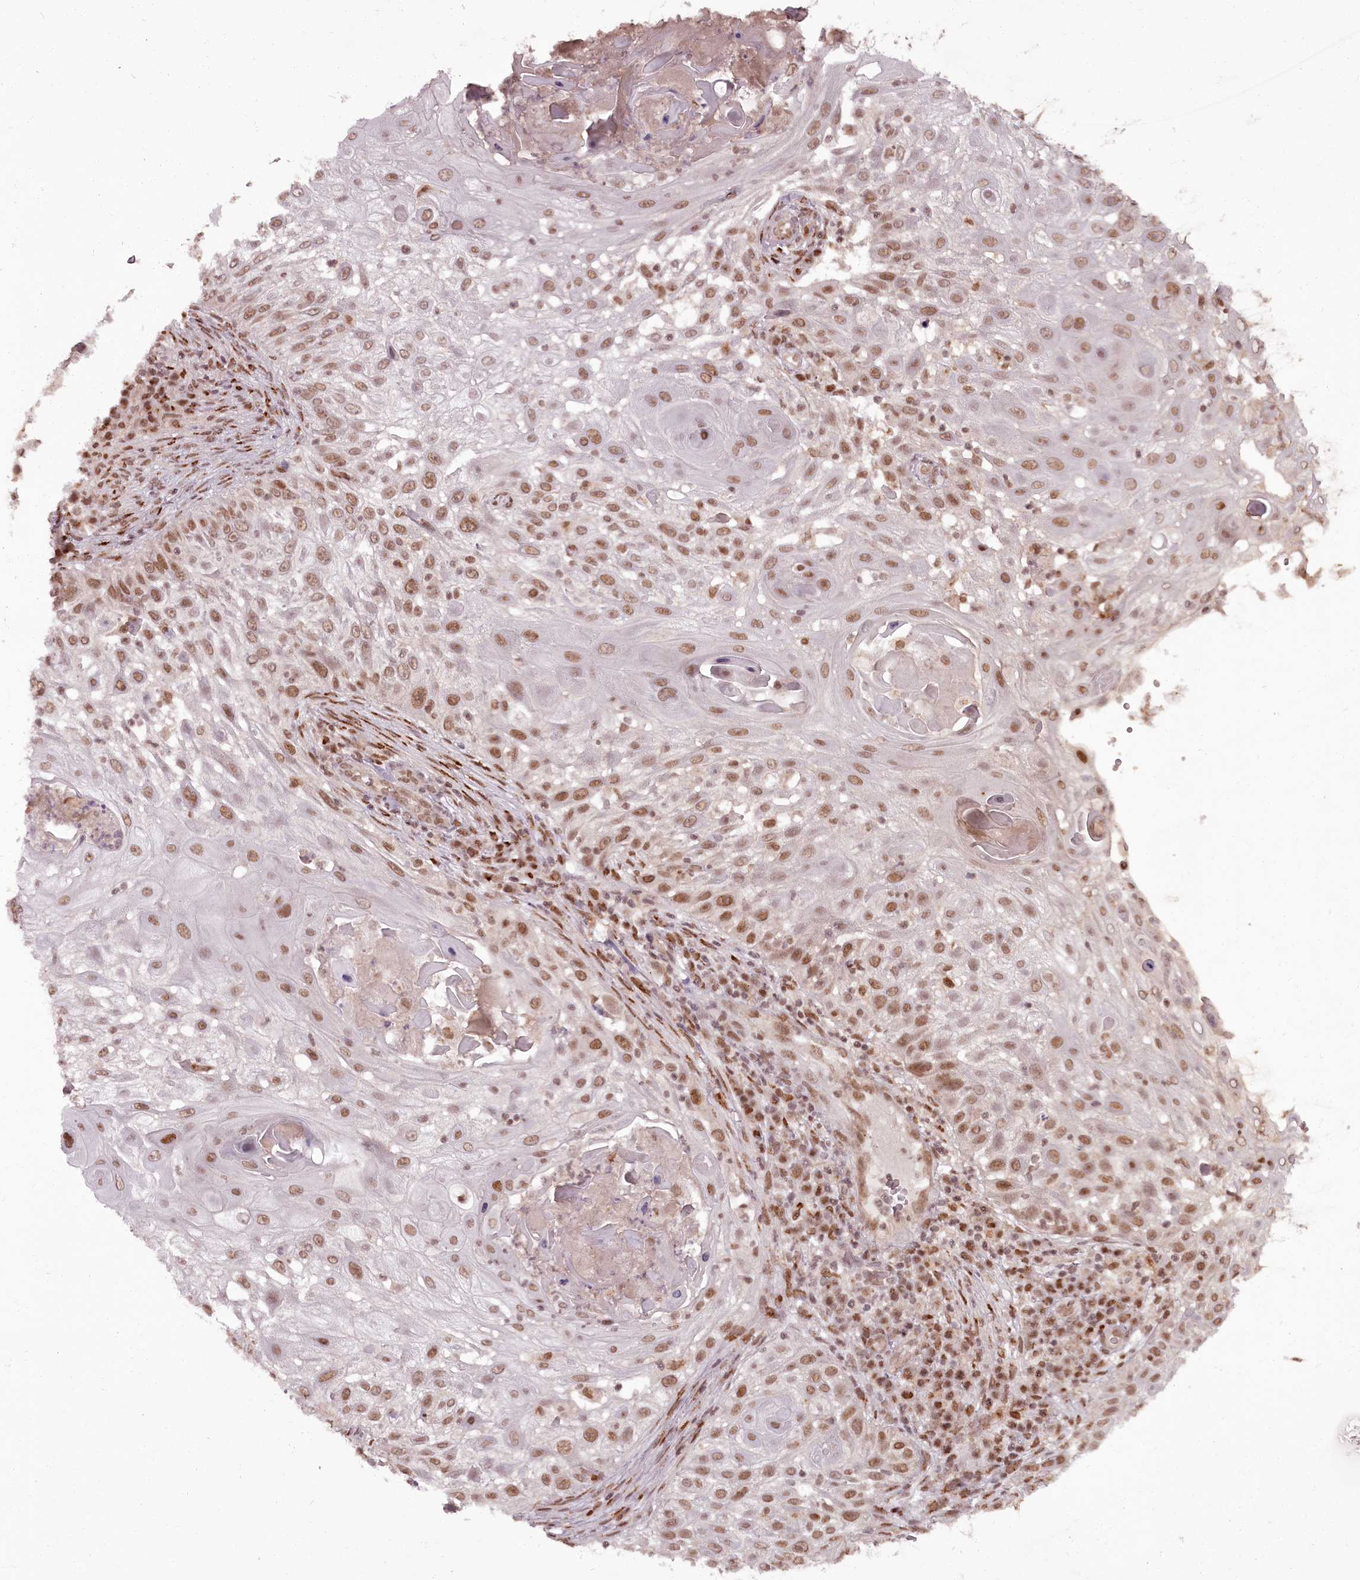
{"staining": {"intensity": "moderate", "quantity": ">75%", "location": "nuclear"}, "tissue": "skin cancer", "cell_type": "Tumor cells", "image_type": "cancer", "snomed": [{"axis": "morphology", "description": "Squamous cell carcinoma, NOS"}, {"axis": "topography", "description": "Skin"}], "caption": "This is an image of immunohistochemistry staining of skin cancer, which shows moderate expression in the nuclear of tumor cells.", "gene": "CEP83", "patient": {"sex": "female", "age": 44}}